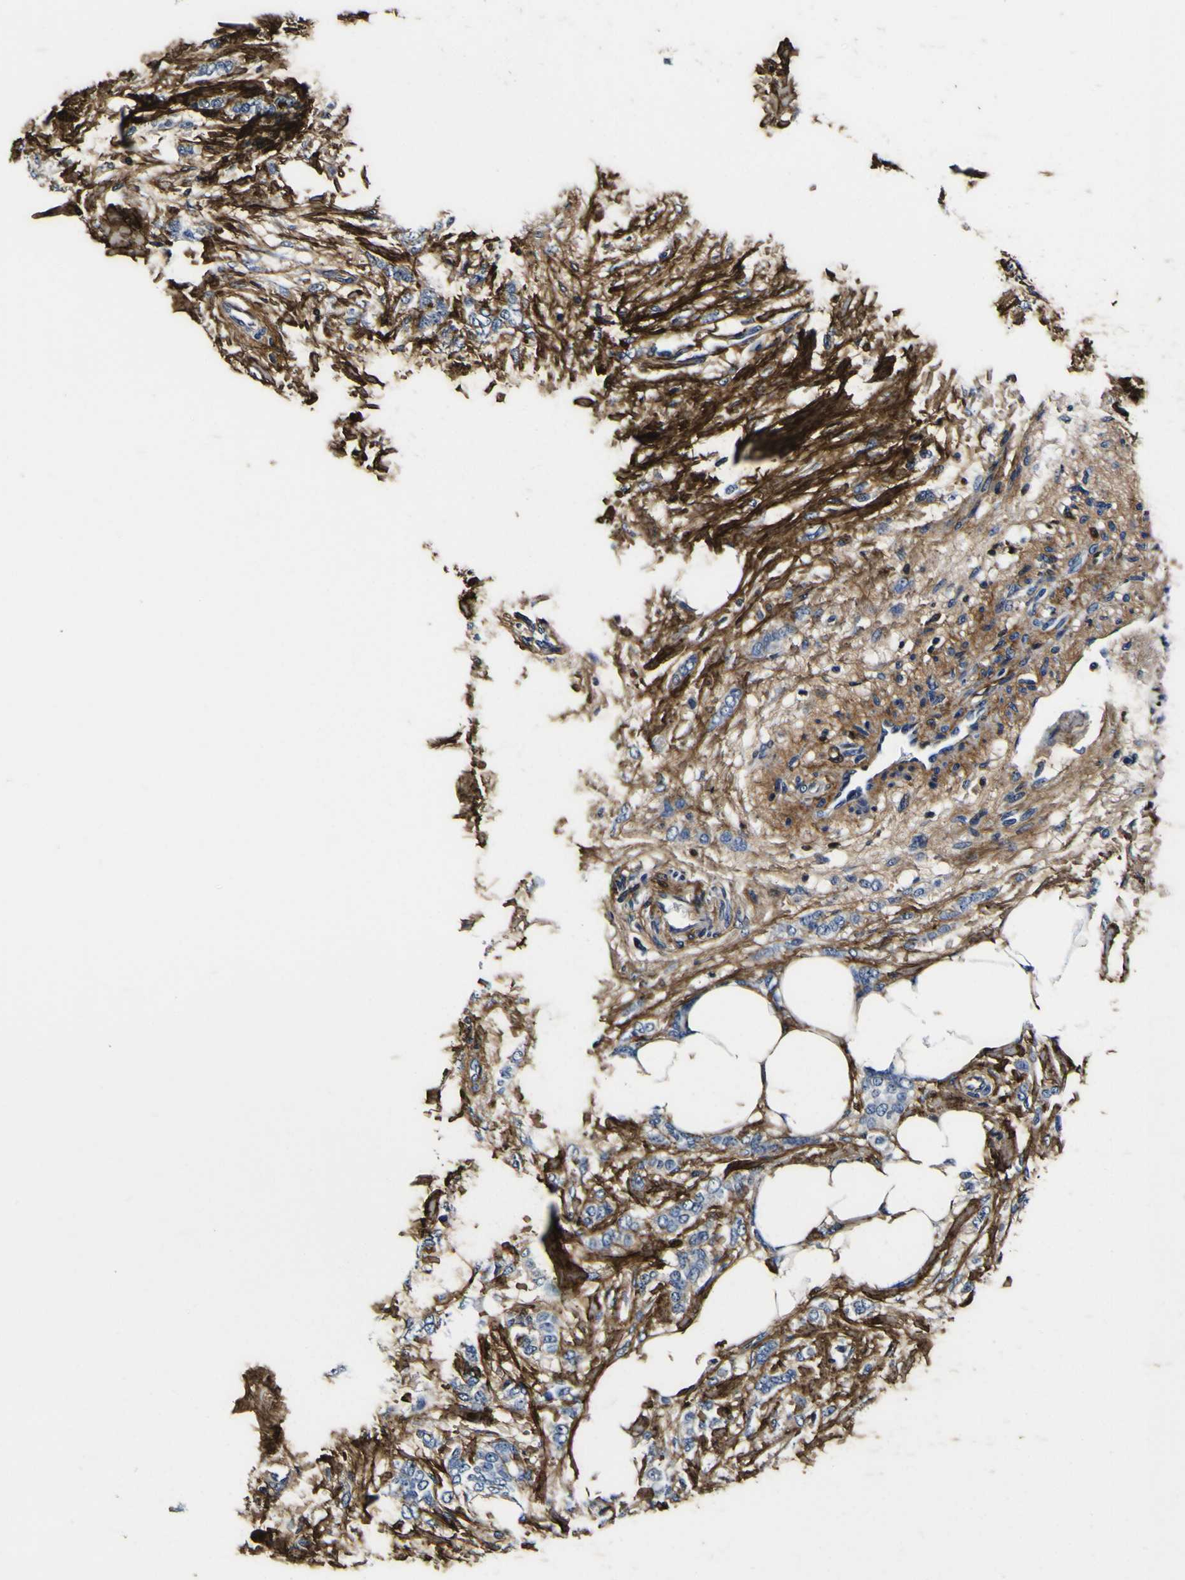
{"staining": {"intensity": "negative", "quantity": "none", "location": "none"}, "tissue": "breast cancer", "cell_type": "Tumor cells", "image_type": "cancer", "snomed": [{"axis": "morphology", "description": "Lobular carcinoma, in situ"}, {"axis": "morphology", "description": "Lobular carcinoma"}, {"axis": "topography", "description": "Breast"}], "caption": "High magnification brightfield microscopy of breast cancer (lobular carcinoma in situ) stained with DAB (3,3'-diaminobenzidine) (brown) and counterstained with hematoxylin (blue): tumor cells show no significant staining.", "gene": "POSTN", "patient": {"sex": "female", "age": 41}}